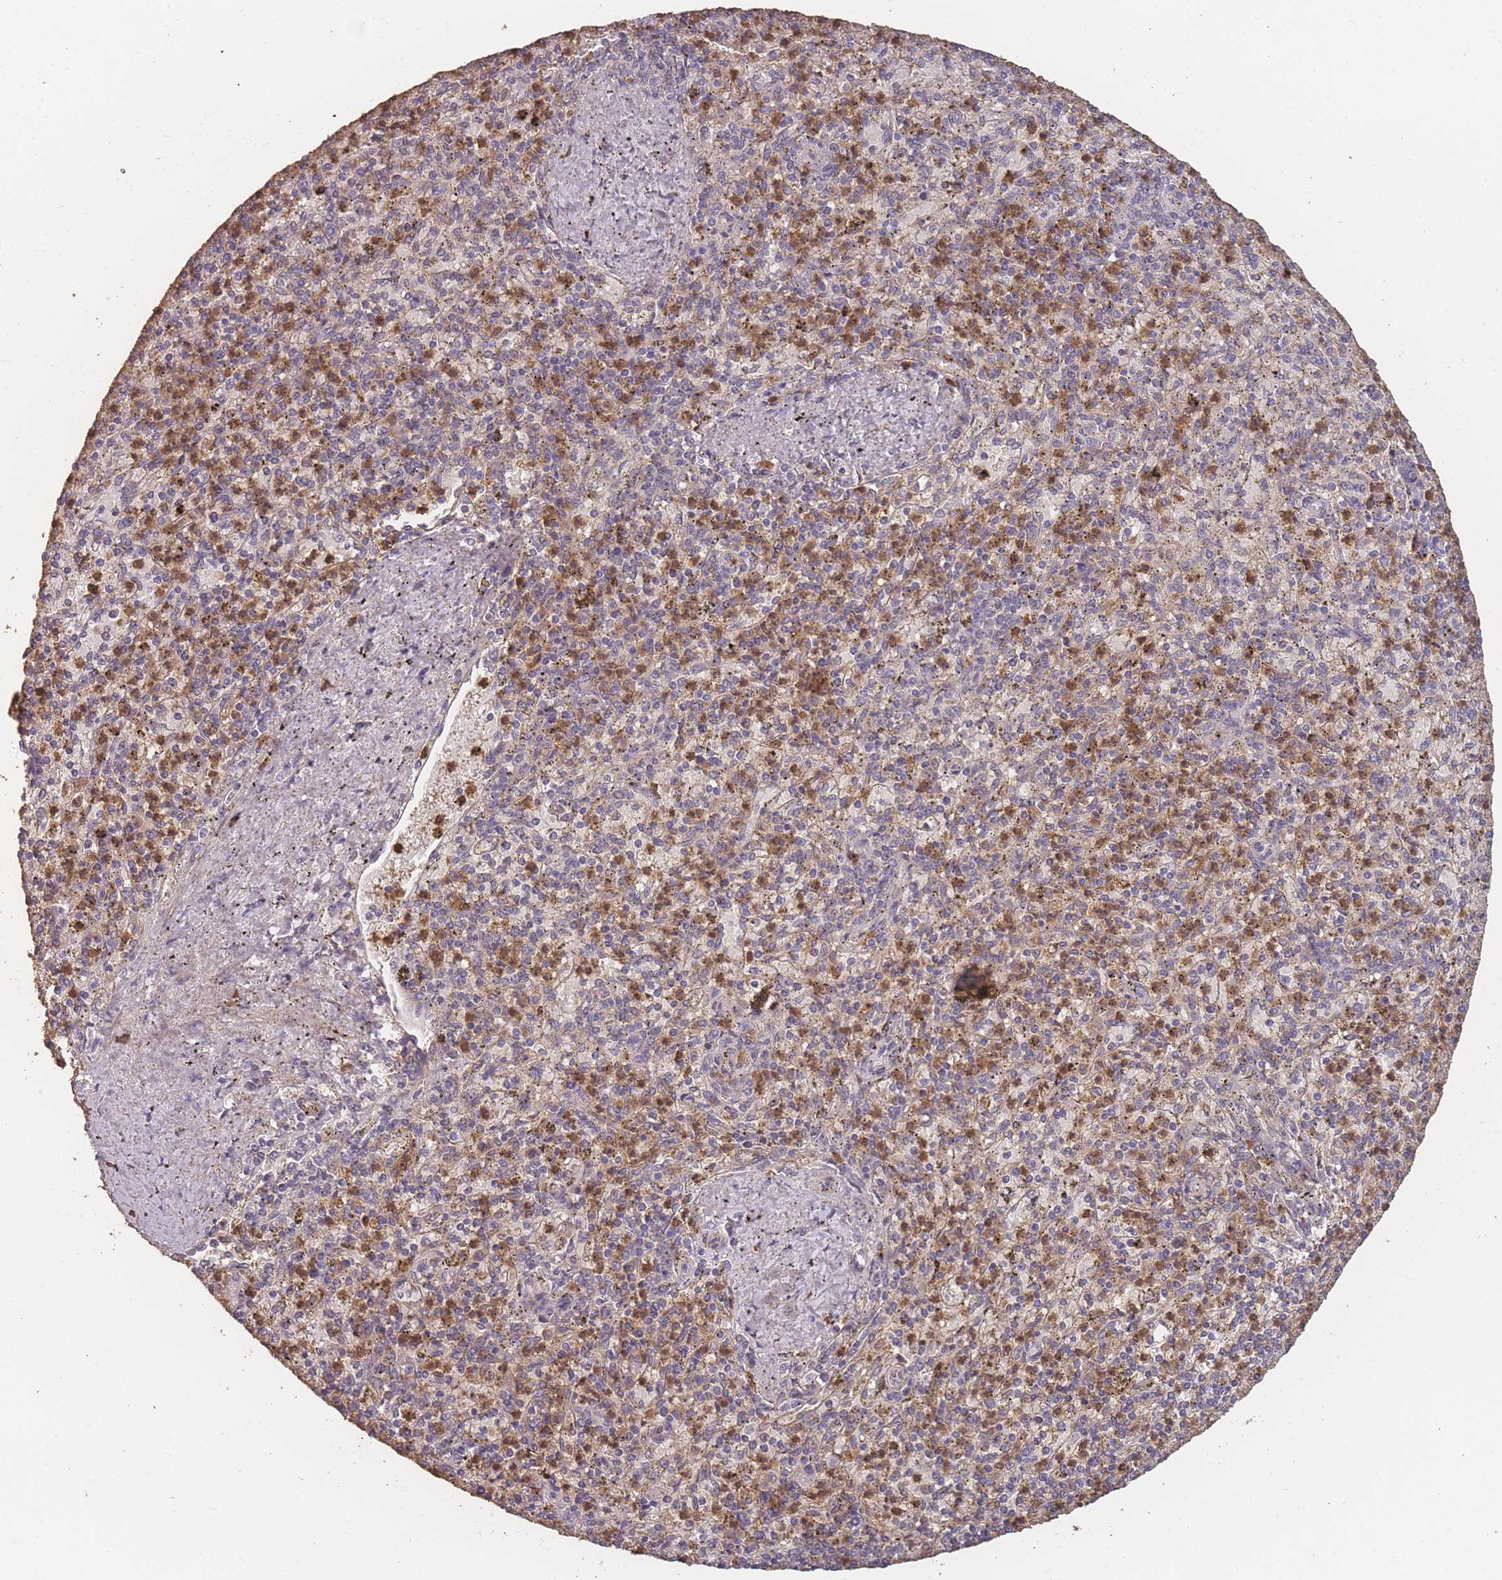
{"staining": {"intensity": "moderate", "quantity": "25%-75%", "location": "cytoplasmic/membranous"}, "tissue": "spleen", "cell_type": "Cells in red pulp", "image_type": "normal", "snomed": [{"axis": "morphology", "description": "Normal tissue, NOS"}, {"axis": "topography", "description": "Spleen"}], "caption": "Immunohistochemistry staining of benign spleen, which shows medium levels of moderate cytoplasmic/membranous staining in approximately 25%-75% of cells in red pulp indicating moderate cytoplasmic/membranous protein expression. The staining was performed using DAB (brown) for protein detection and nuclei were counterstained in hematoxylin (blue).", "gene": "BST1", "patient": {"sex": "male", "age": 72}}